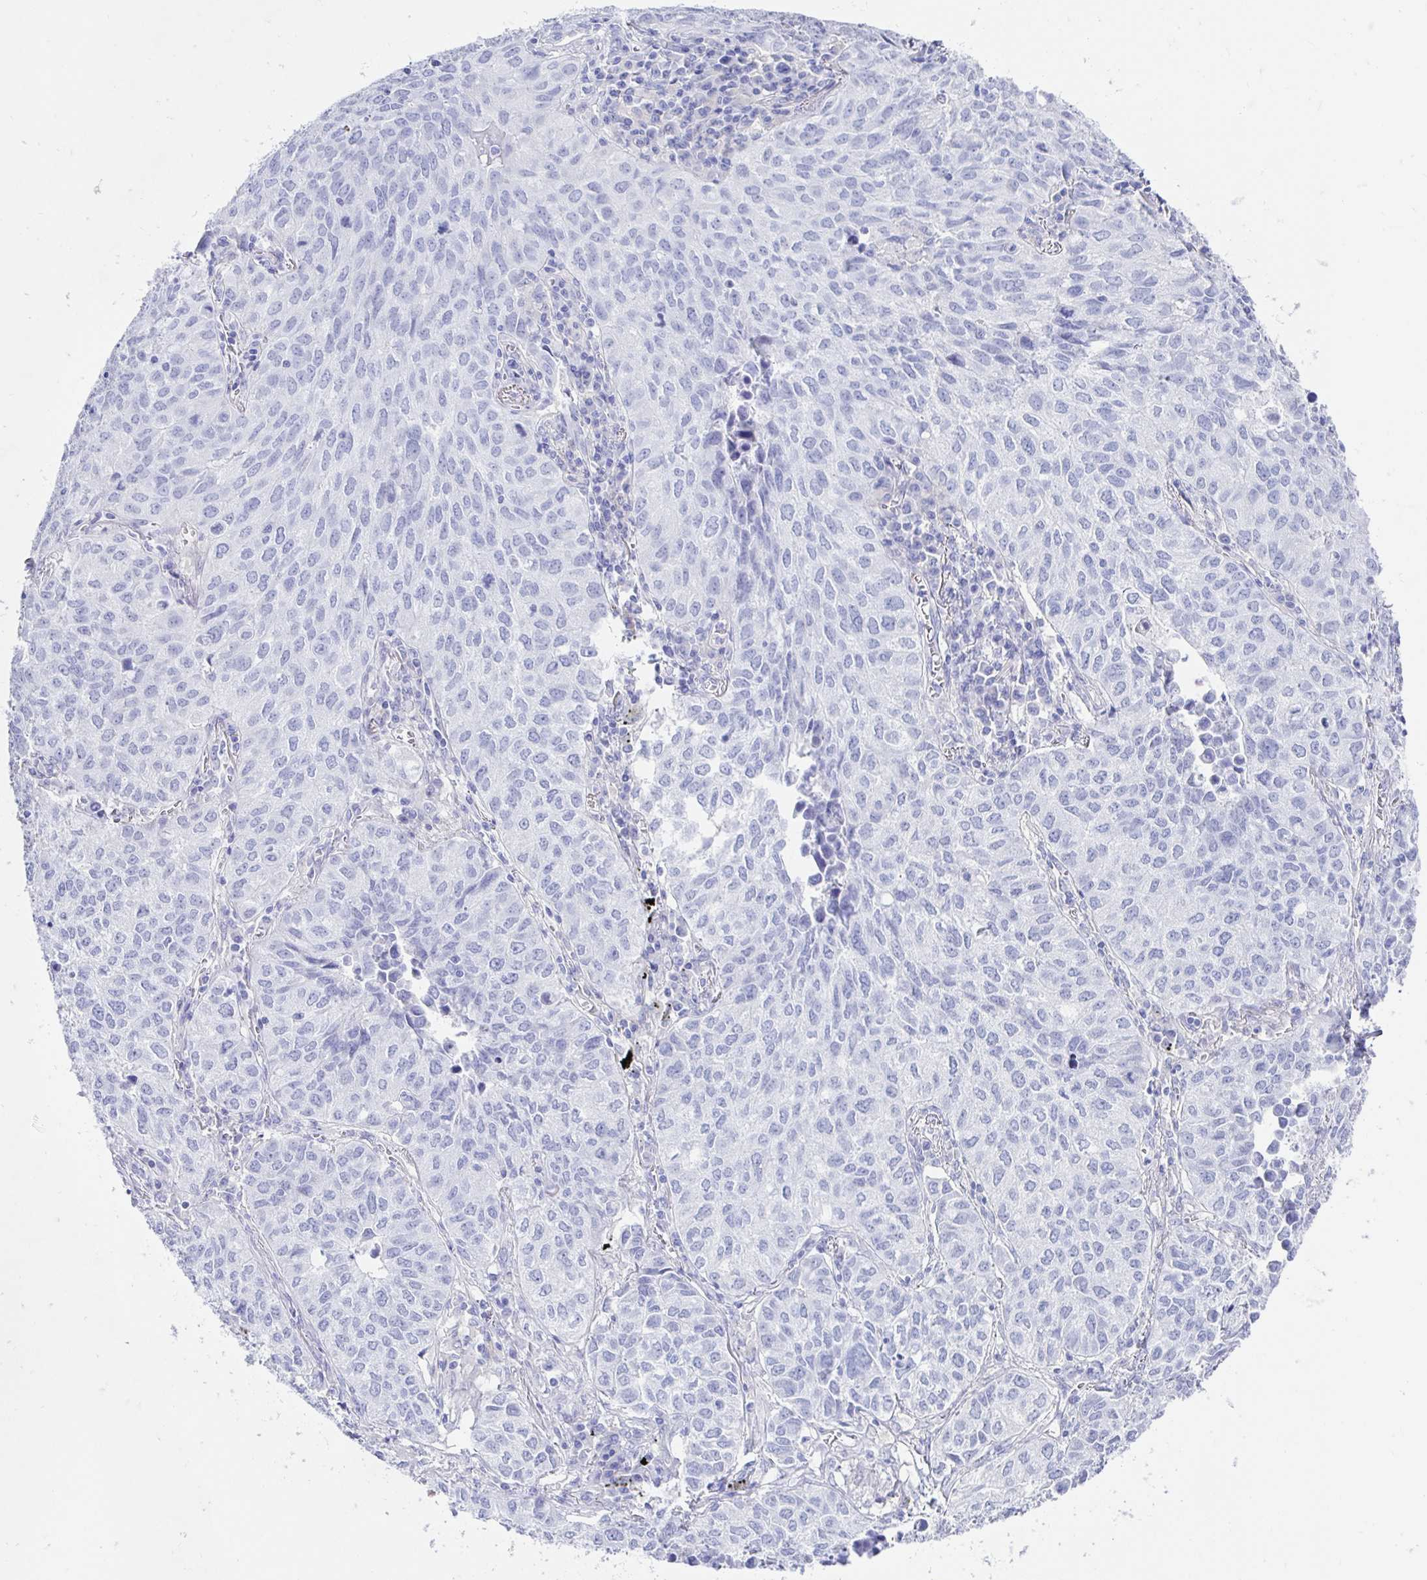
{"staining": {"intensity": "negative", "quantity": "none", "location": "none"}, "tissue": "lung cancer", "cell_type": "Tumor cells", "image_type": "cancer", "snomed": [{"axis": "morphology", "description": "Adenocarcinoma, NOS"}, {"axis": "topography", "description": "Lung"}], "caption": "Immunohistochemistry (IHC) histopathology image of neoplastic tissue: human lung cancer (adenocarcinoma) stained with DAB exhibits no significant protein expression in tumor cells. (DAB immunohistochemistry visualized using brightfield microscopy, high magnification).", "gene": "CA9", "patient": {"sex": "female", "age": 50}}